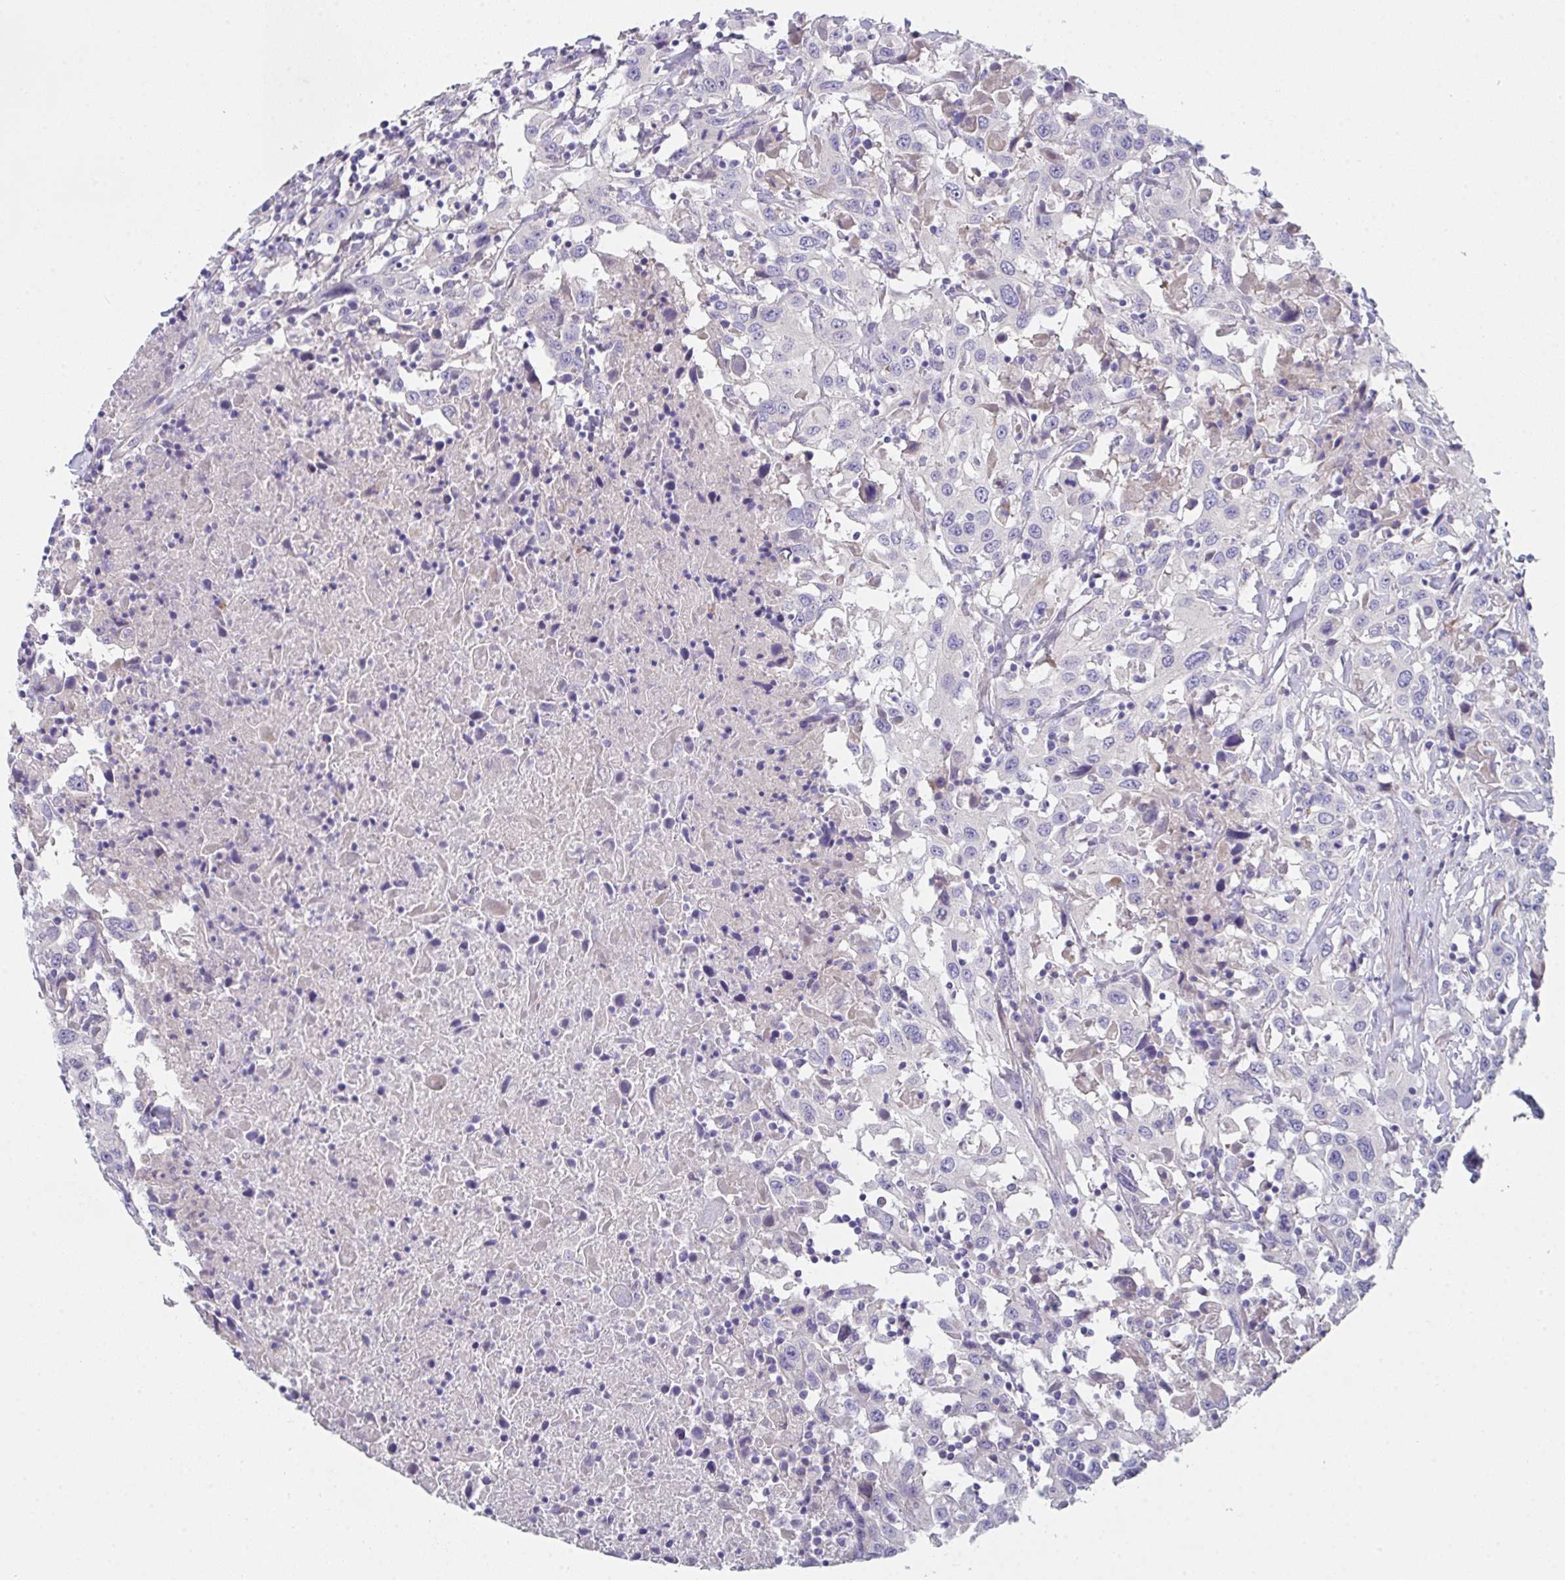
{"staining": {"intensity": "negative", "quantity": "none", "location": "none"}, "tissue": "urothelial cancer", "cell_type": "Tumor cells", "image_type": "cancer", "snomed": [{"axis": "morphology", "description": "Urothelial carcinoma, High grade"}, {"axis": "topography", "description": "Urinary bladder"}], "caption": "Urothelial cancer was stained to show a protein in brown. There is no significant staining in tumor cells. The staining was performed using DAB to visualize the protein expression in brown, while the nuclei were stained in blue with hematoxylin (Magnification: 20x).", "gene": "FBXO47", "patient": {"sex": "male", "age": 61}}